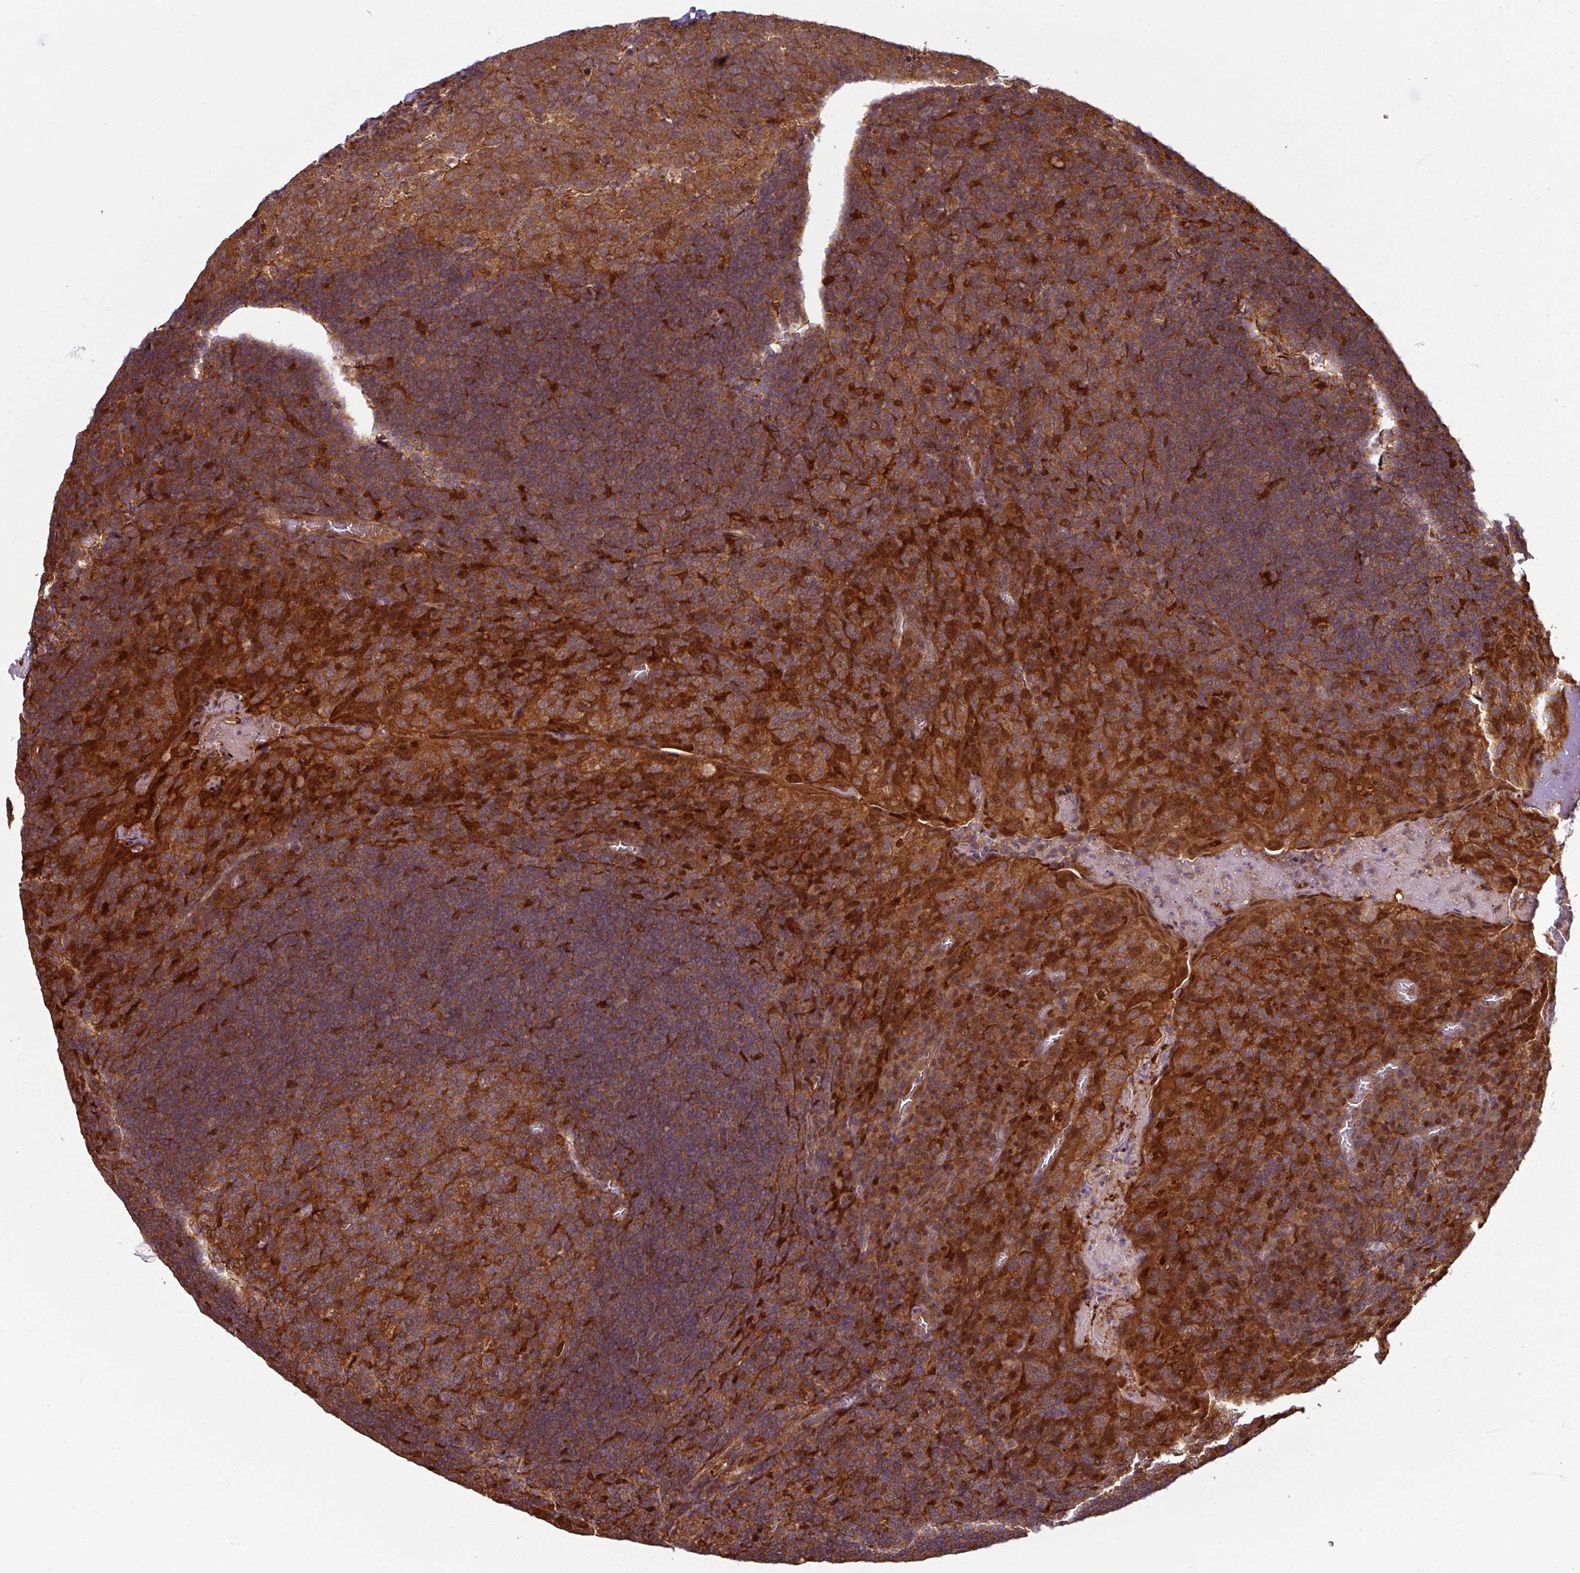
{"staining": {"intensity": "moderate", "quantity": ">75%", "location": "cytoplasmic/membranous"}, "tissue": "tonsil", "cell_type": "Germinal center cells", "image_type": "normal", "snomed": [{"axis": "morphology", "description": "Normal tissue, NOS"}, {"axis": "topography", "description": "Tonsil"}], "caption": "Tonsil stained with DAB immunohistochemistry reveals medium levels of moderate cytoplasmic/membranous staining in approximately >75% of germinal center cells.", "gene": "KCTD11", "patient": {"sex": "male", "age": 17}}